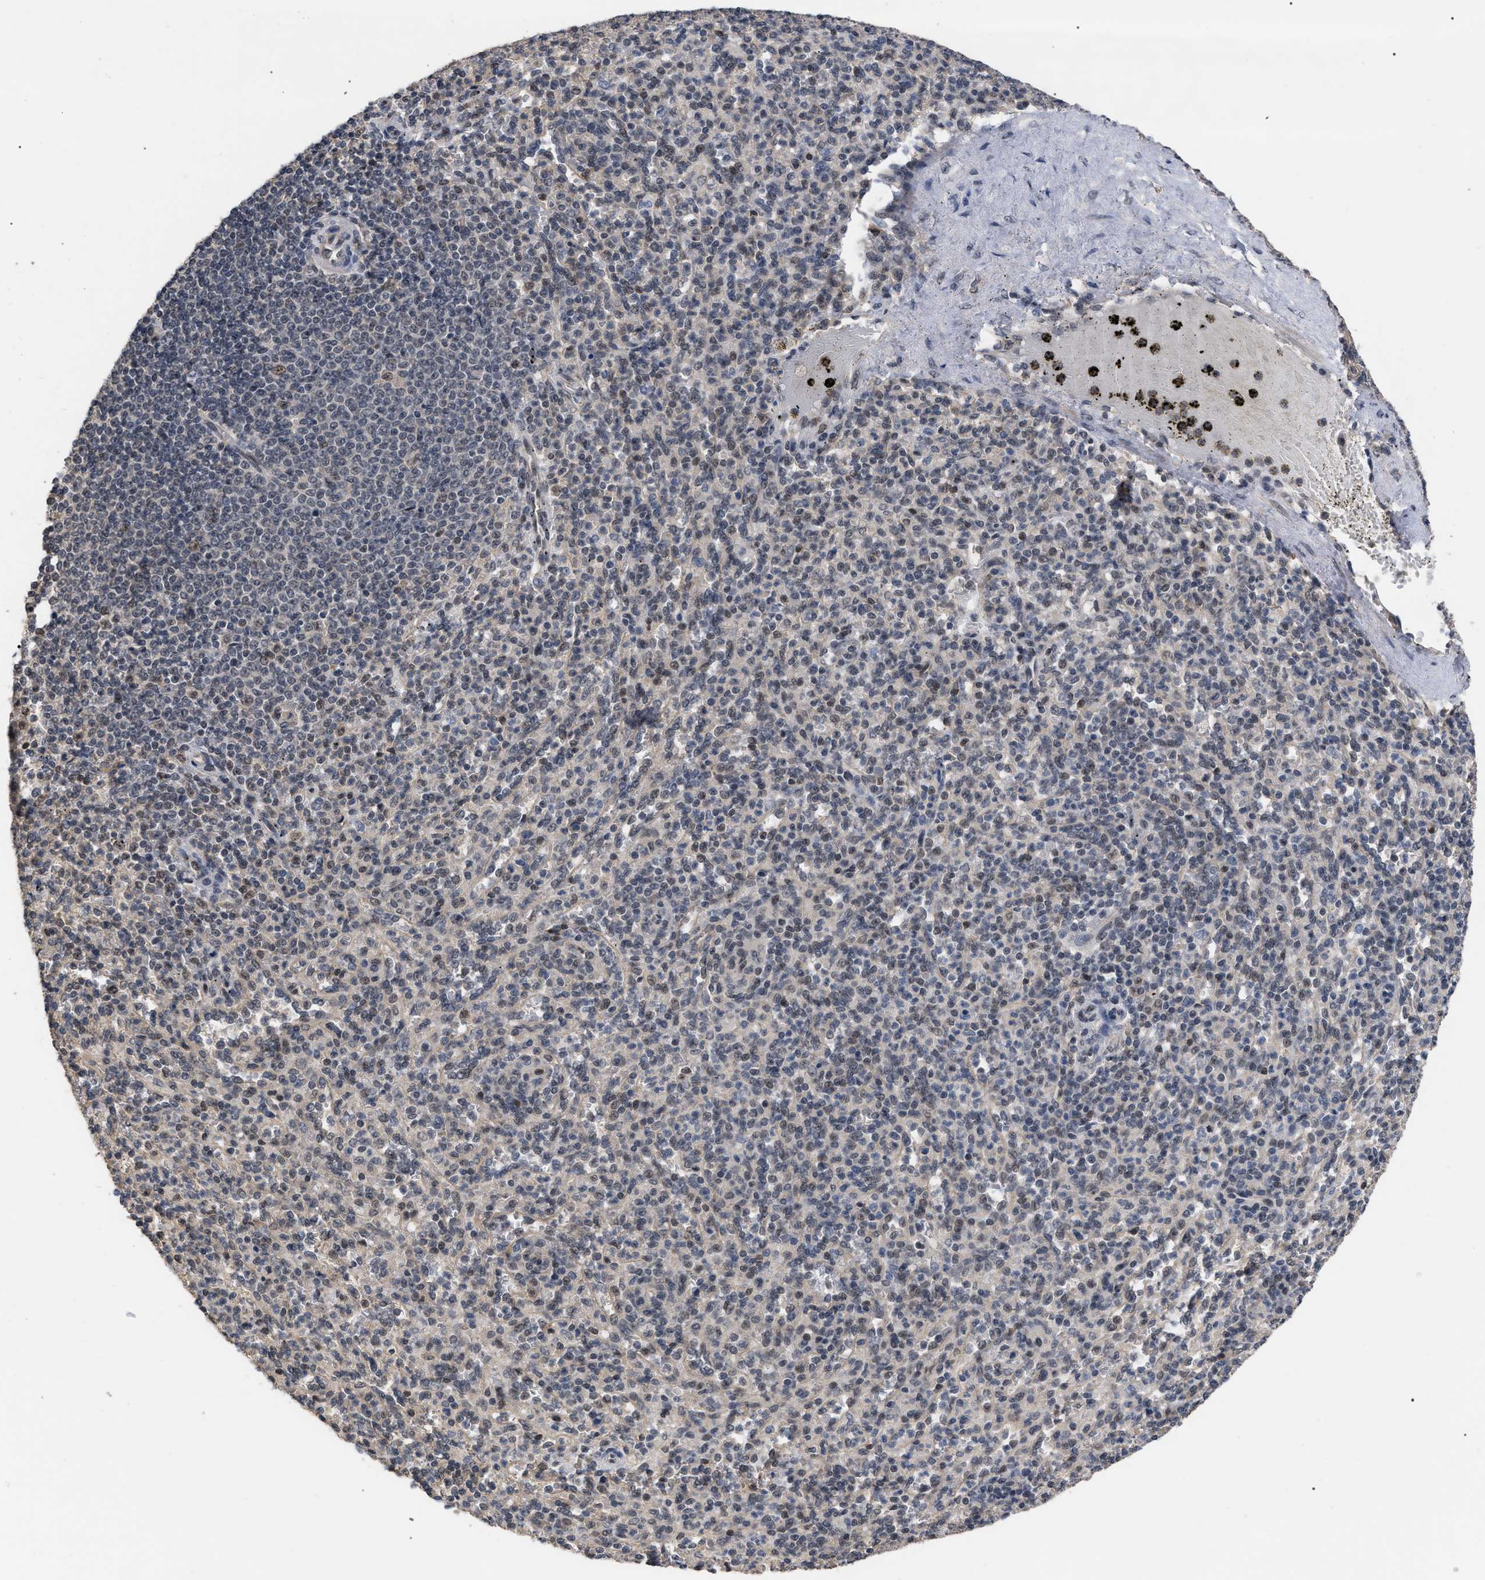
{"staining": {"intensity": "weak", "quantity": "25%-75%", "location": "nuclear"}, "tissue": "spleen", "cell_type": "Cells in red pulp", "image_type": "normal", "snomed": [{"axis": "morphology", "description": "Normal tissue, NOS"}, {"axis": "topography", "description": "Spleen"}], "caption": "Weak nuclear expression is identified in approximately 25%-75% of cells in red pulp in normal spleen. The protein of interest is stained brown, and the nuclei are stained in blue (DAB IHC with brightfield microscopy, high magnification).", "gene": "JAZF1", "patient": {"sex": "male", "age": 36}}